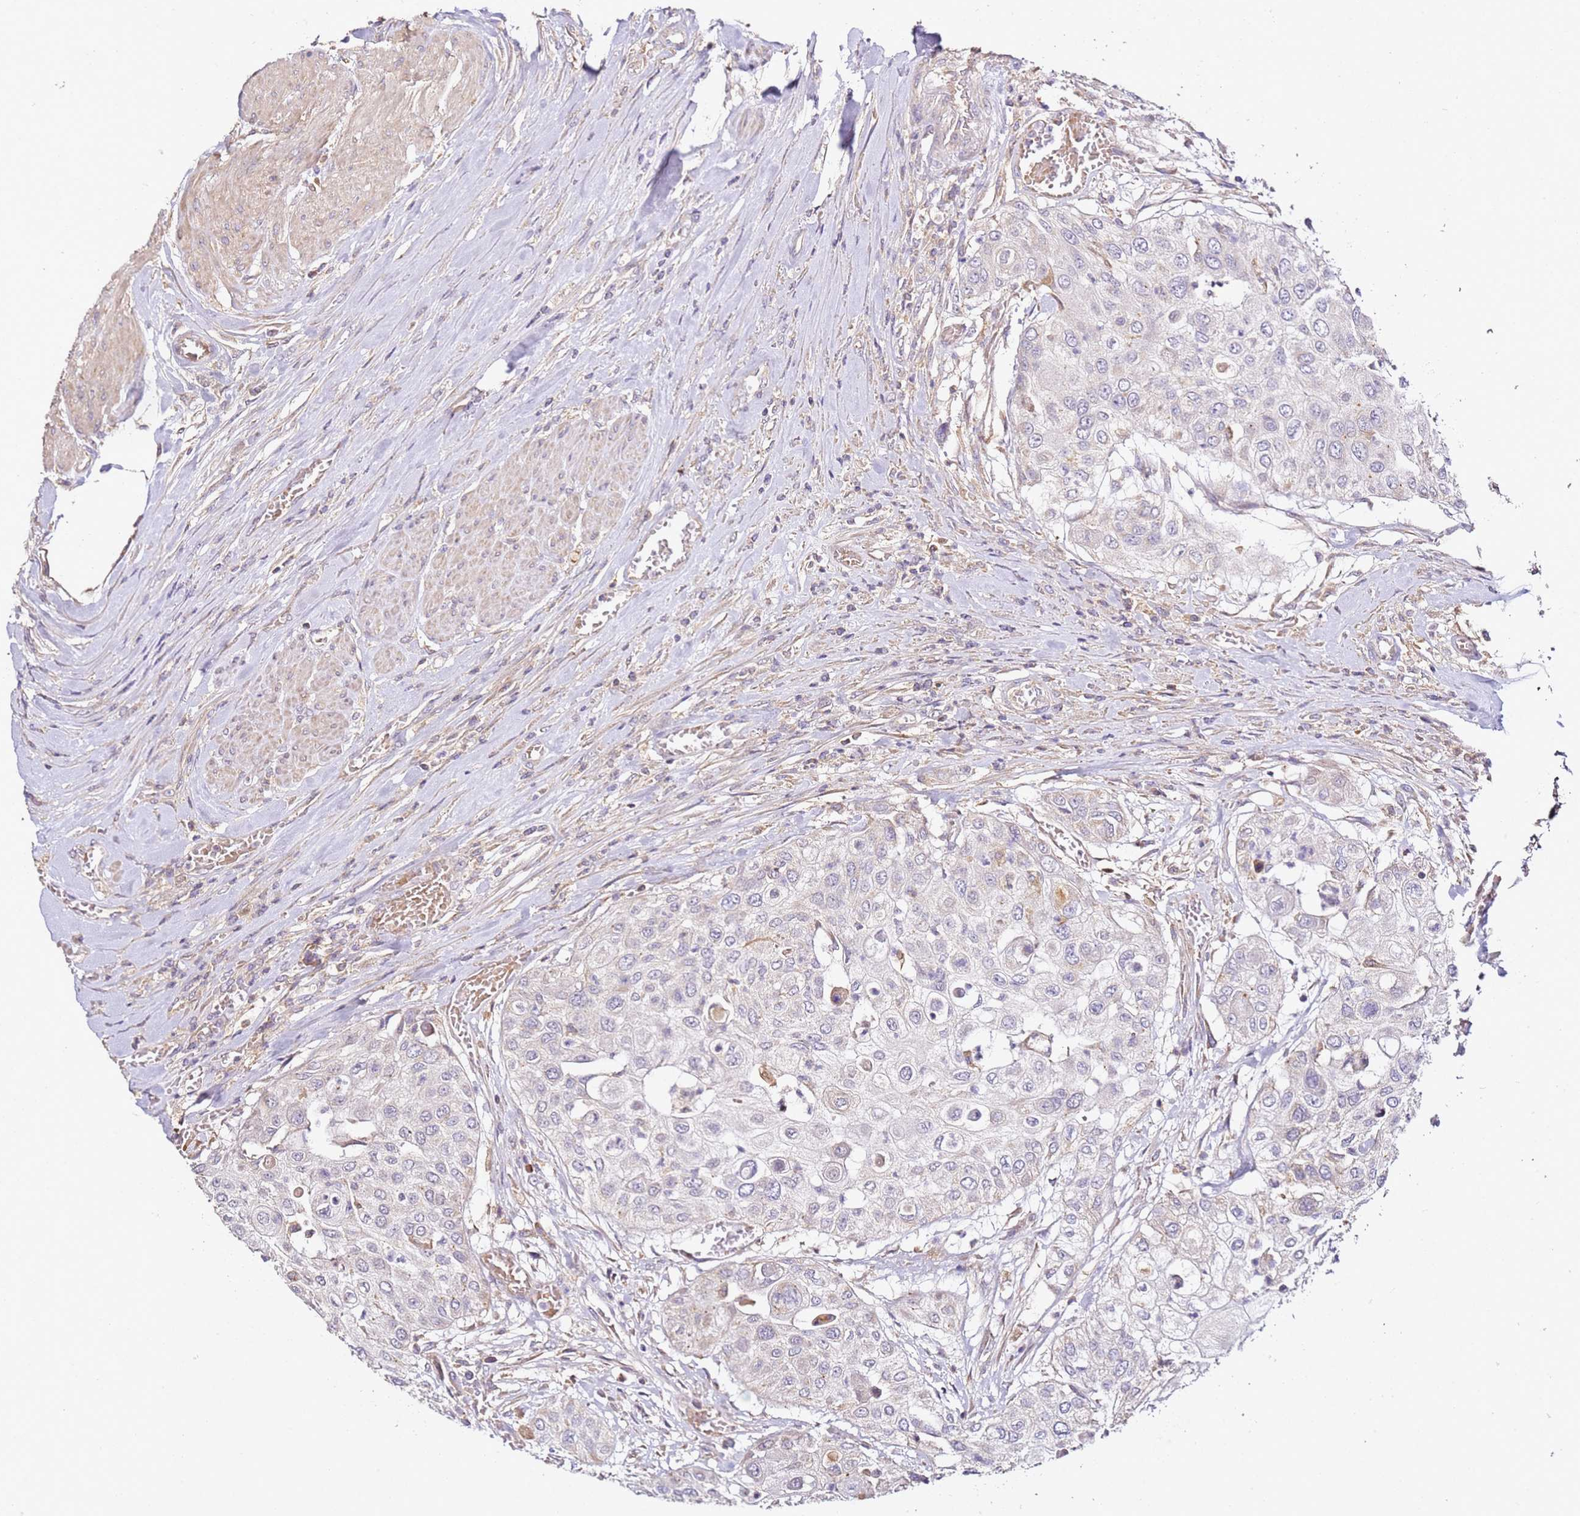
{"staining": {"intensity": "negative", "quantity": "none", "location": "none"}, "tissue": "urothelial cancer", "cell_type": "Tumor cells", "image_type": "cancer", "snomed": [{"axis": "morphology", "description": "Urothelial carcinoma, High grade"}, {"axis": "topography", "description": "Urinary bladder"}], "caption": "Tumor cells show no significant protein staining in urothelial cancer.", "gene": "OR2B11", "patient": {"sex": "female", "age": 79}}